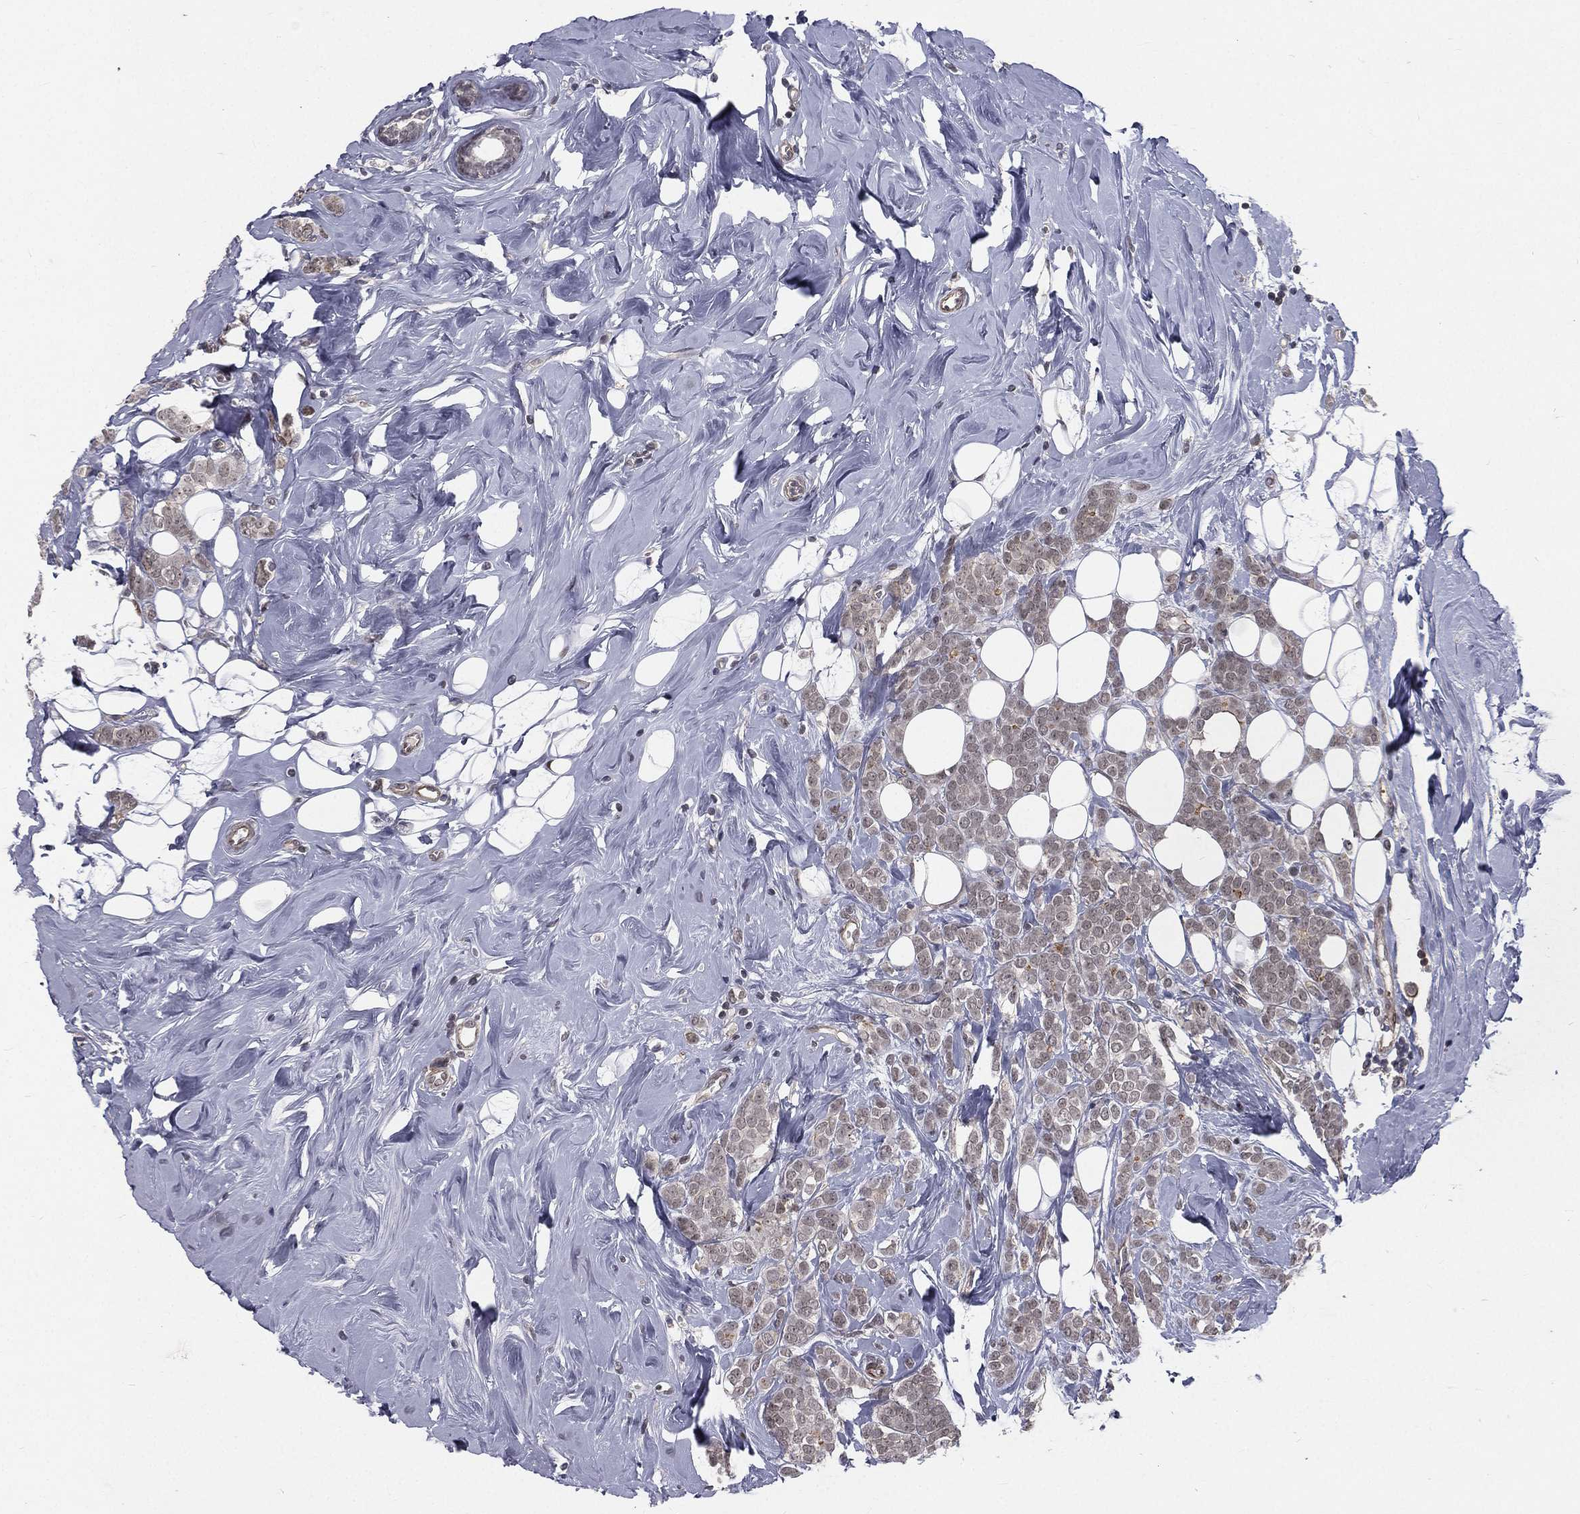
{"staining": {"intensity": "negative", "quantity": "none", "location": "none"}, "tissue": "breast cancer", "cell_type": "Tumor cells", "image_type": "cancer", "snomed": [{"axis": "morphology", "description": "Lobular carcinoma"}, {"axis": "topography", "description": "Breast"}], "caption": "Tumor cells show no significant protein expression in breast cancer.", "gene": "MORC2", "patient": {"sex": "female", "age": 49}}